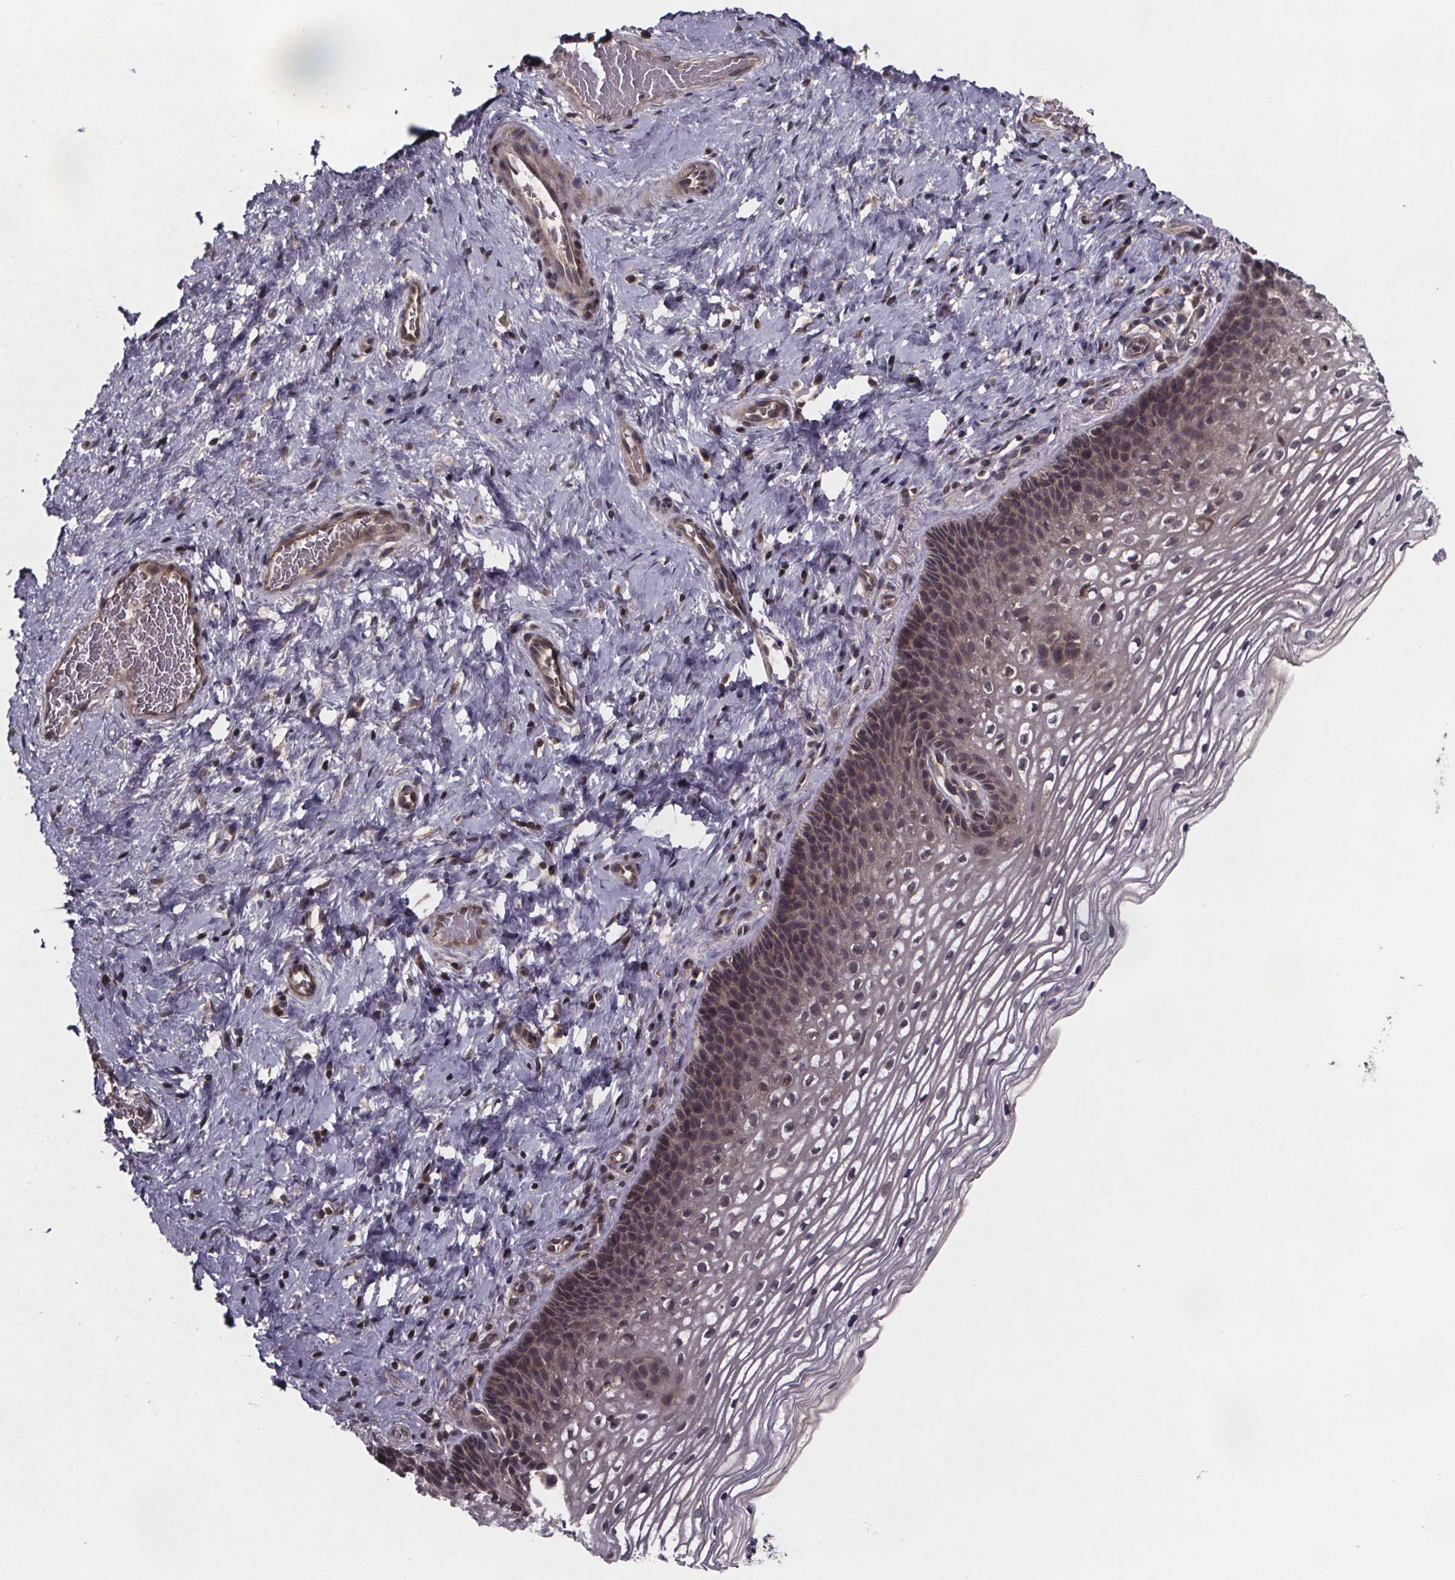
{"staining": {"intensity": "weak", "quantity": "<25%", "location": "cytoplasmic/membranous,nuclear"}, "tissue": "cervix", "cell_type": "Squamous epithelial cells", "image_type": "normal", "snomed": [{"axis": "morphology", "description": "Normal tissue, NOS"}, {"axis": "topography", "description": "Cervix"}], "caption": "A photomicrograph of cervix stained for a protein demonstrates no brown staining in squamous epithelial cells. (DAB immunohistochemistry visualized using brightfield microscopy, high magnification).", "gene": "FN3KRP", "patient": {"sex": "female", "age": 34}}